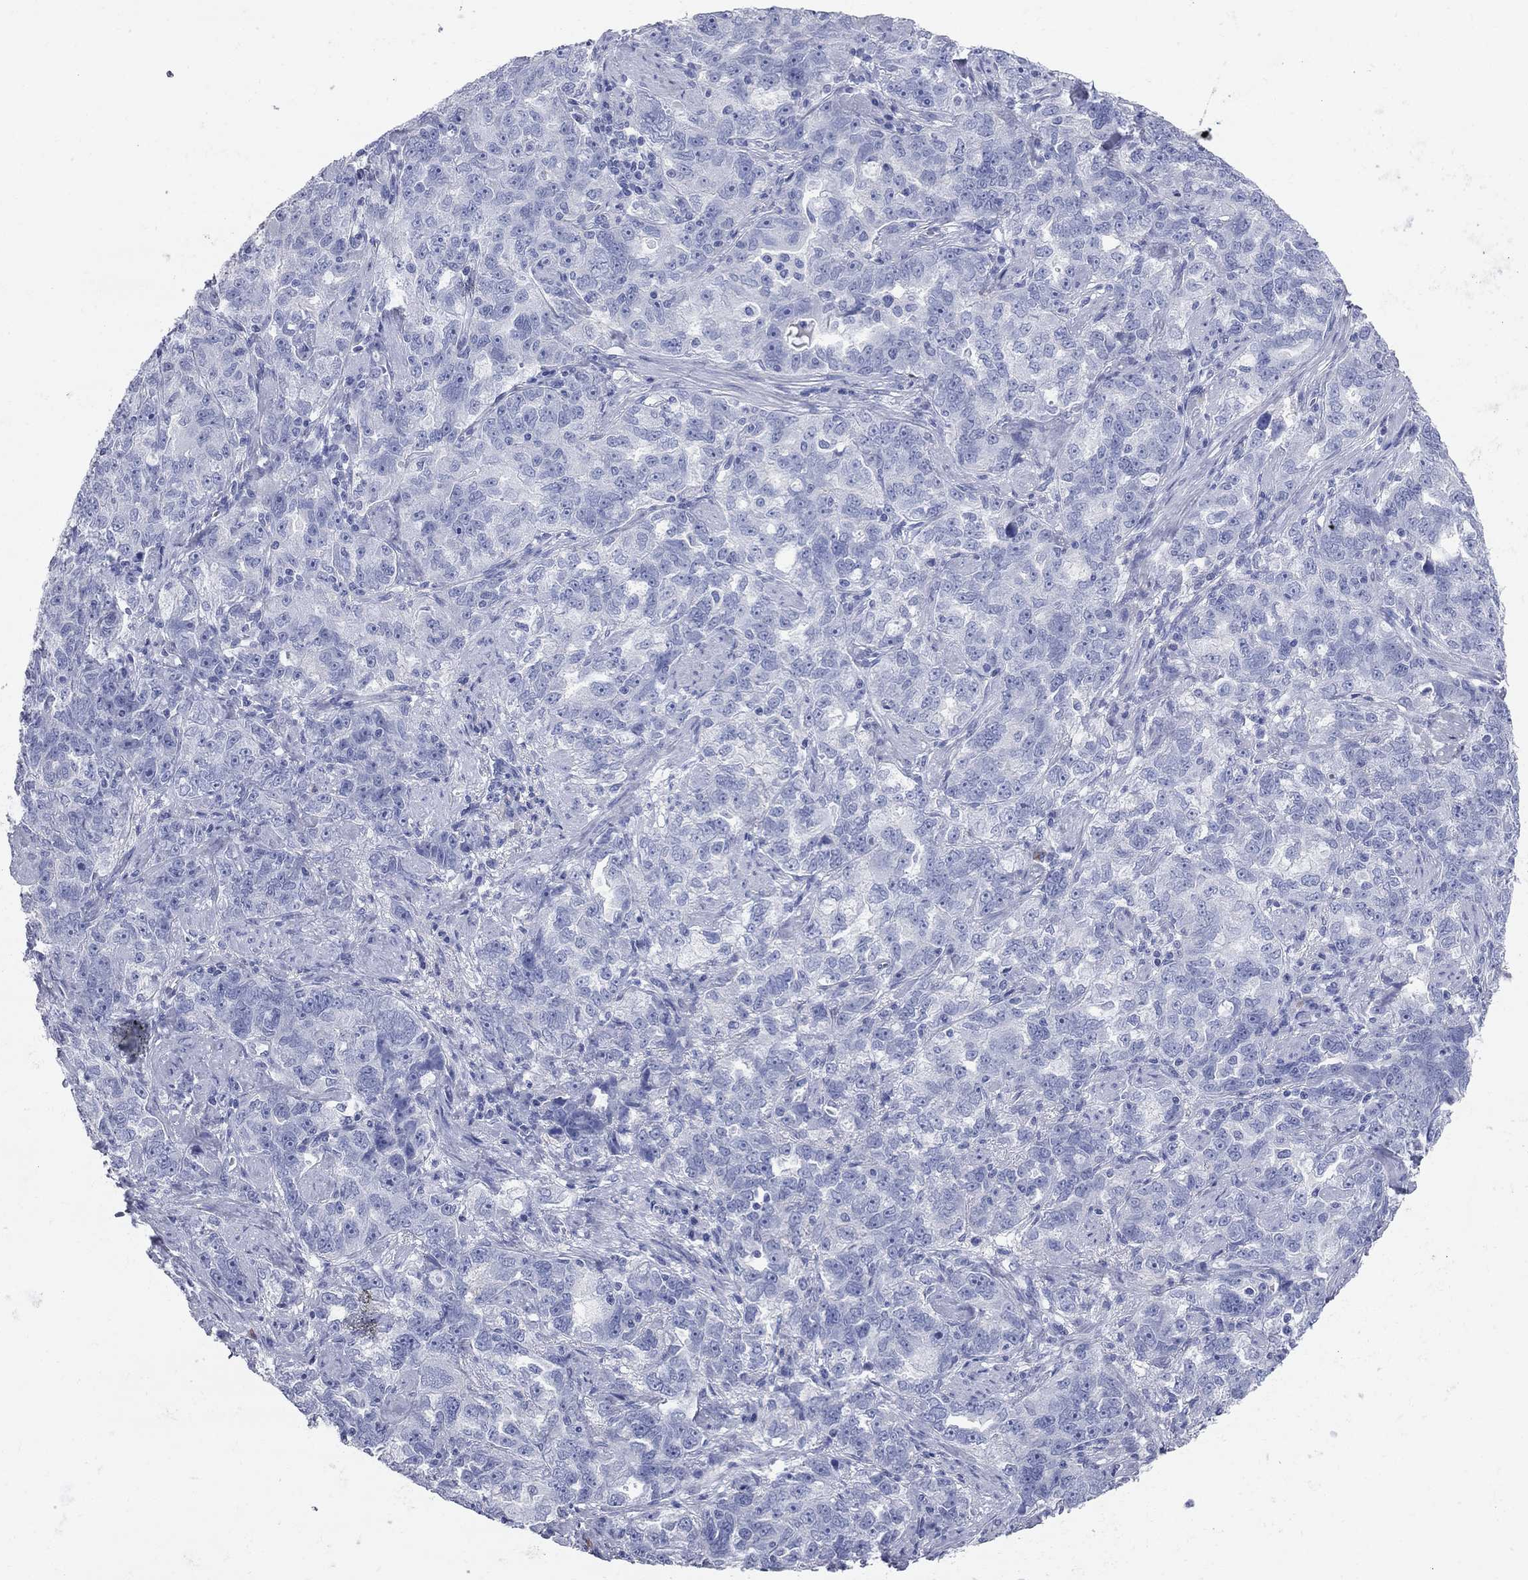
{"staining": {"intensity": "negative", "quantity": "none", "location": "none"}, "tissue": "ovarian cancer", "cell_type": "Tumor cells", "image_type": "cancer", "snomed": [{"axis": "morphology", "description": "Cystadenocarcinoma, serous, NOS"}, {"axis": "topography", "description": "Ovary"}], "caption": "Immunohistochemistry photomicrograph of ovarian cancer (serous cystadenocarcinoma) stained for a protein (brown), which shows no staining in tumor cells. (Stains: DAB (3,3'-diaminobenzidine) immunohistochemistry (IHC) with hematoxylin counter stain, Microscopy: brightfield microscopy at high magnification).", "gene": "AOX1", "patient": {"sex": "female", "age": 51}}